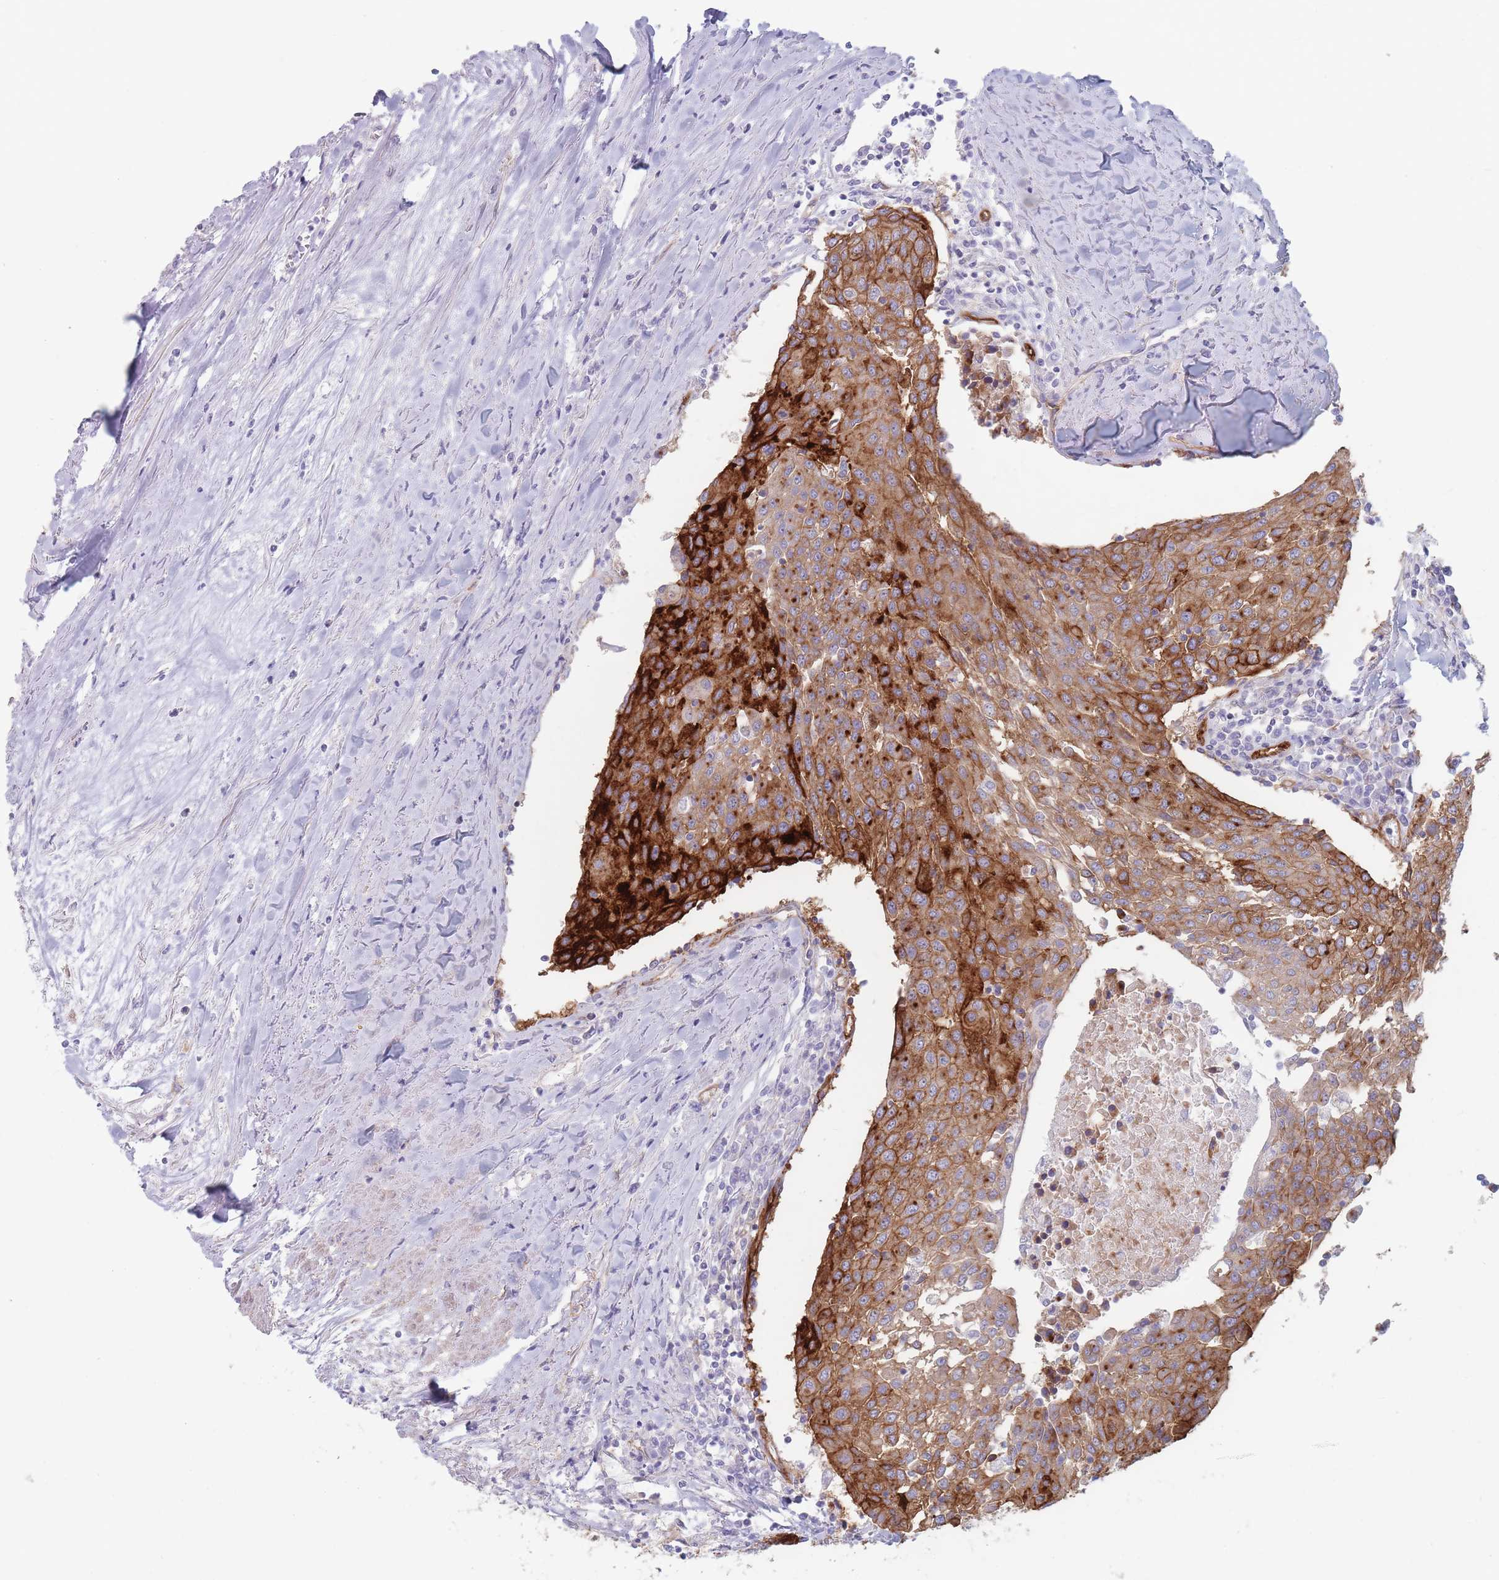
{"staining": {"intensity": "strong", "quantity": ">75%", "location": "cytoplasmic/membranous"}, "tissue": "urothelial cancer", "cell_type": "Tumor cells", "image_type": "cancer", "snomed": [{"axis": "morphology", "description": "Urothelial carcinoma, High grade"}, {"axis": "topography", "description": "Urinary bladder"}], "caption": "Immunohistochemistry micrograph of urothelial cancer stained for a protein (brown), which shows high levels of strong cytoplasmic/membranous positivity in about >75% of tumor cells.", "gene": "PLPP1", "patient": {"sex": "female", "age": 85}}